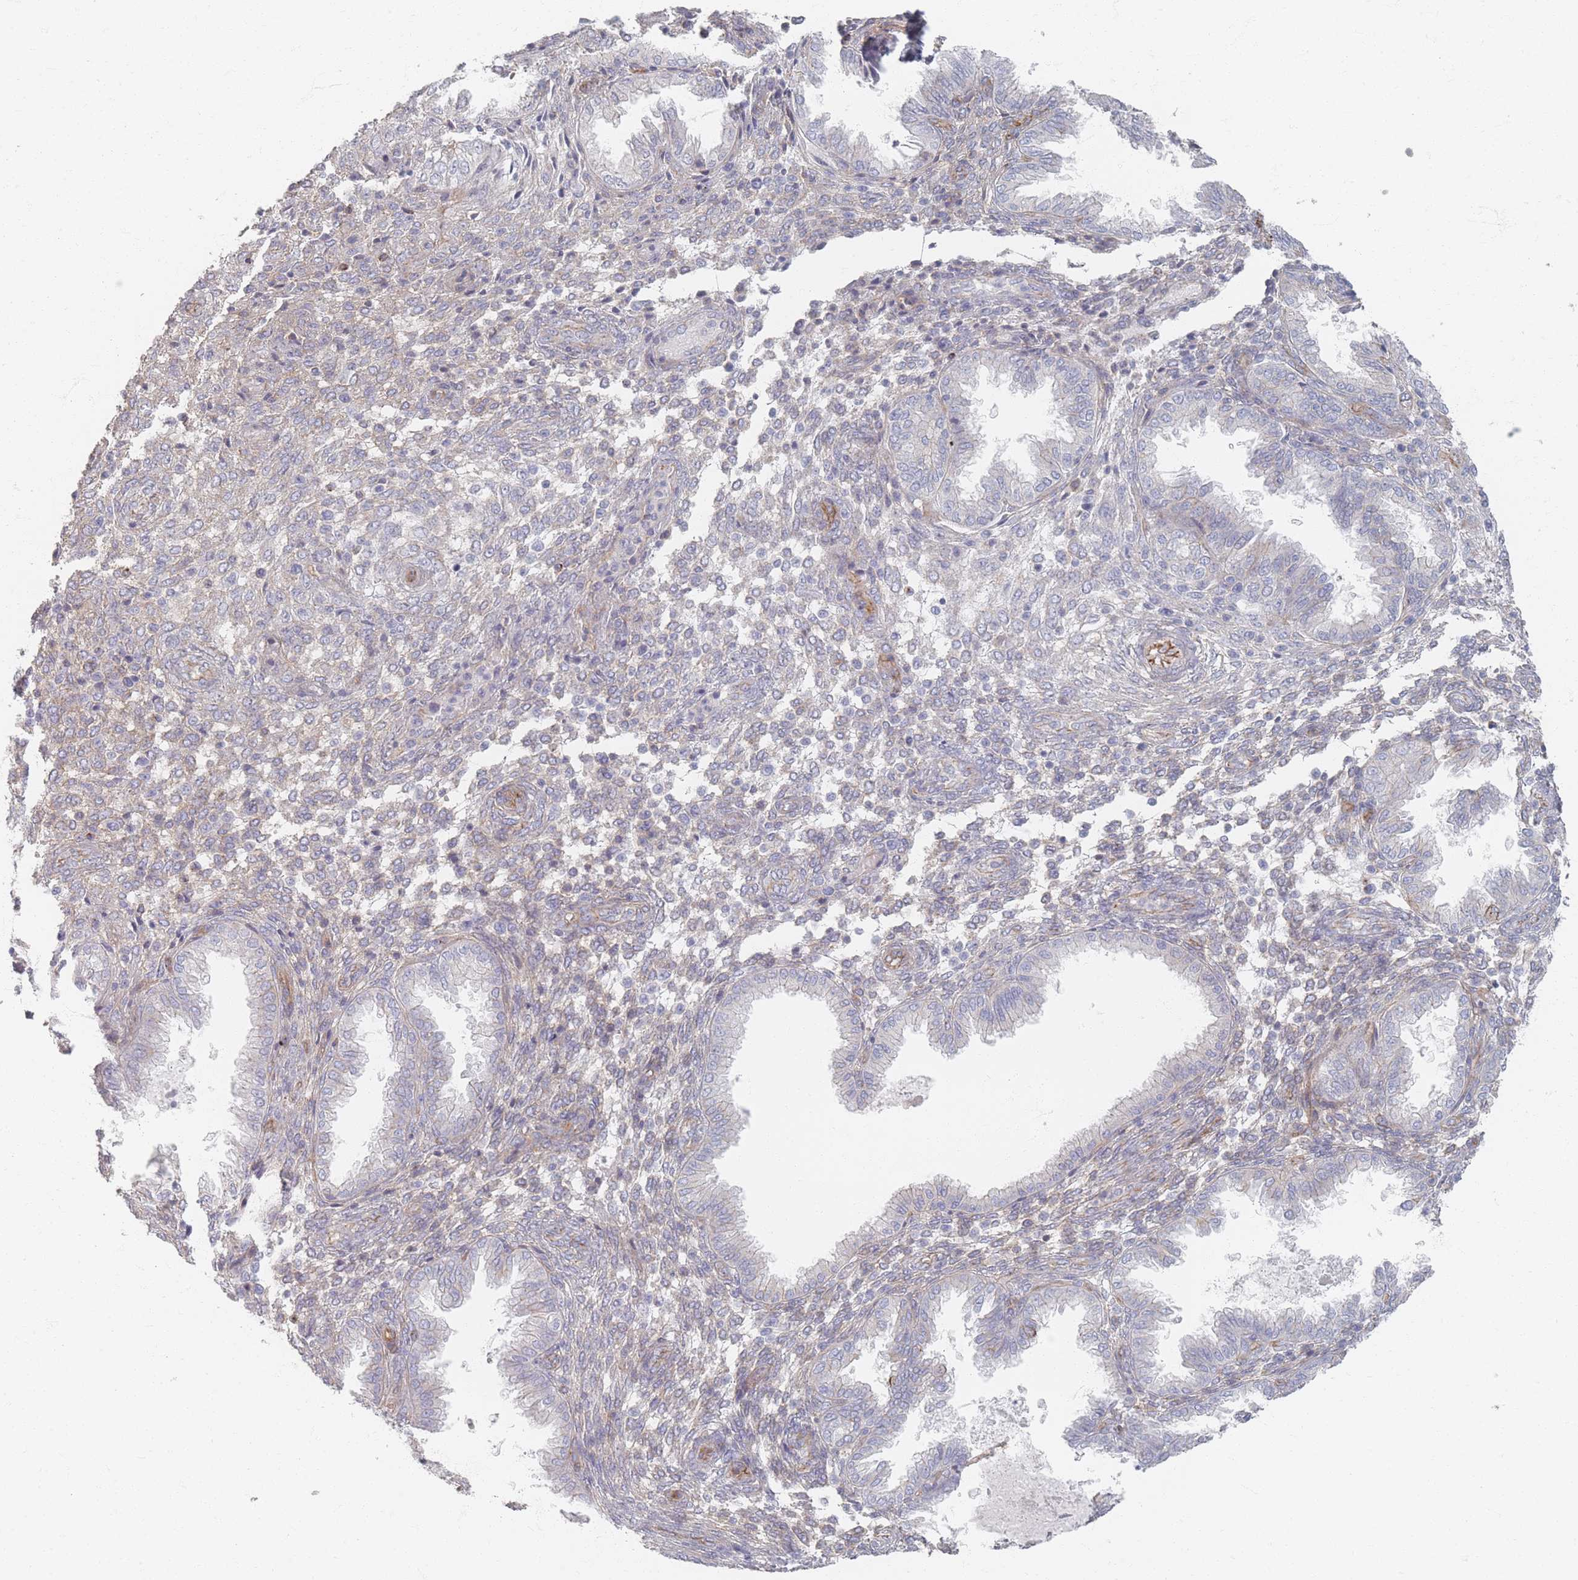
{"staining": {"intensity": "negative", "quantity": "none", "location": "none"}, "tissue": "endometrium", "cell_type": "Cells in endometrial stroma", "image_type": "normal", "snomed": [{"axis": "morphology", "description": "Normal tissue, NOS"}, {"axis": "topography", "description": "Endometrium"}], "caption": "IHC photomicrograph of benign human endometrium stained for a protein (brown), which exhibits no staining in cells in endometrial stroma.", "gene": "GNB1", "patient": {"sex": "female", "age": 33}}